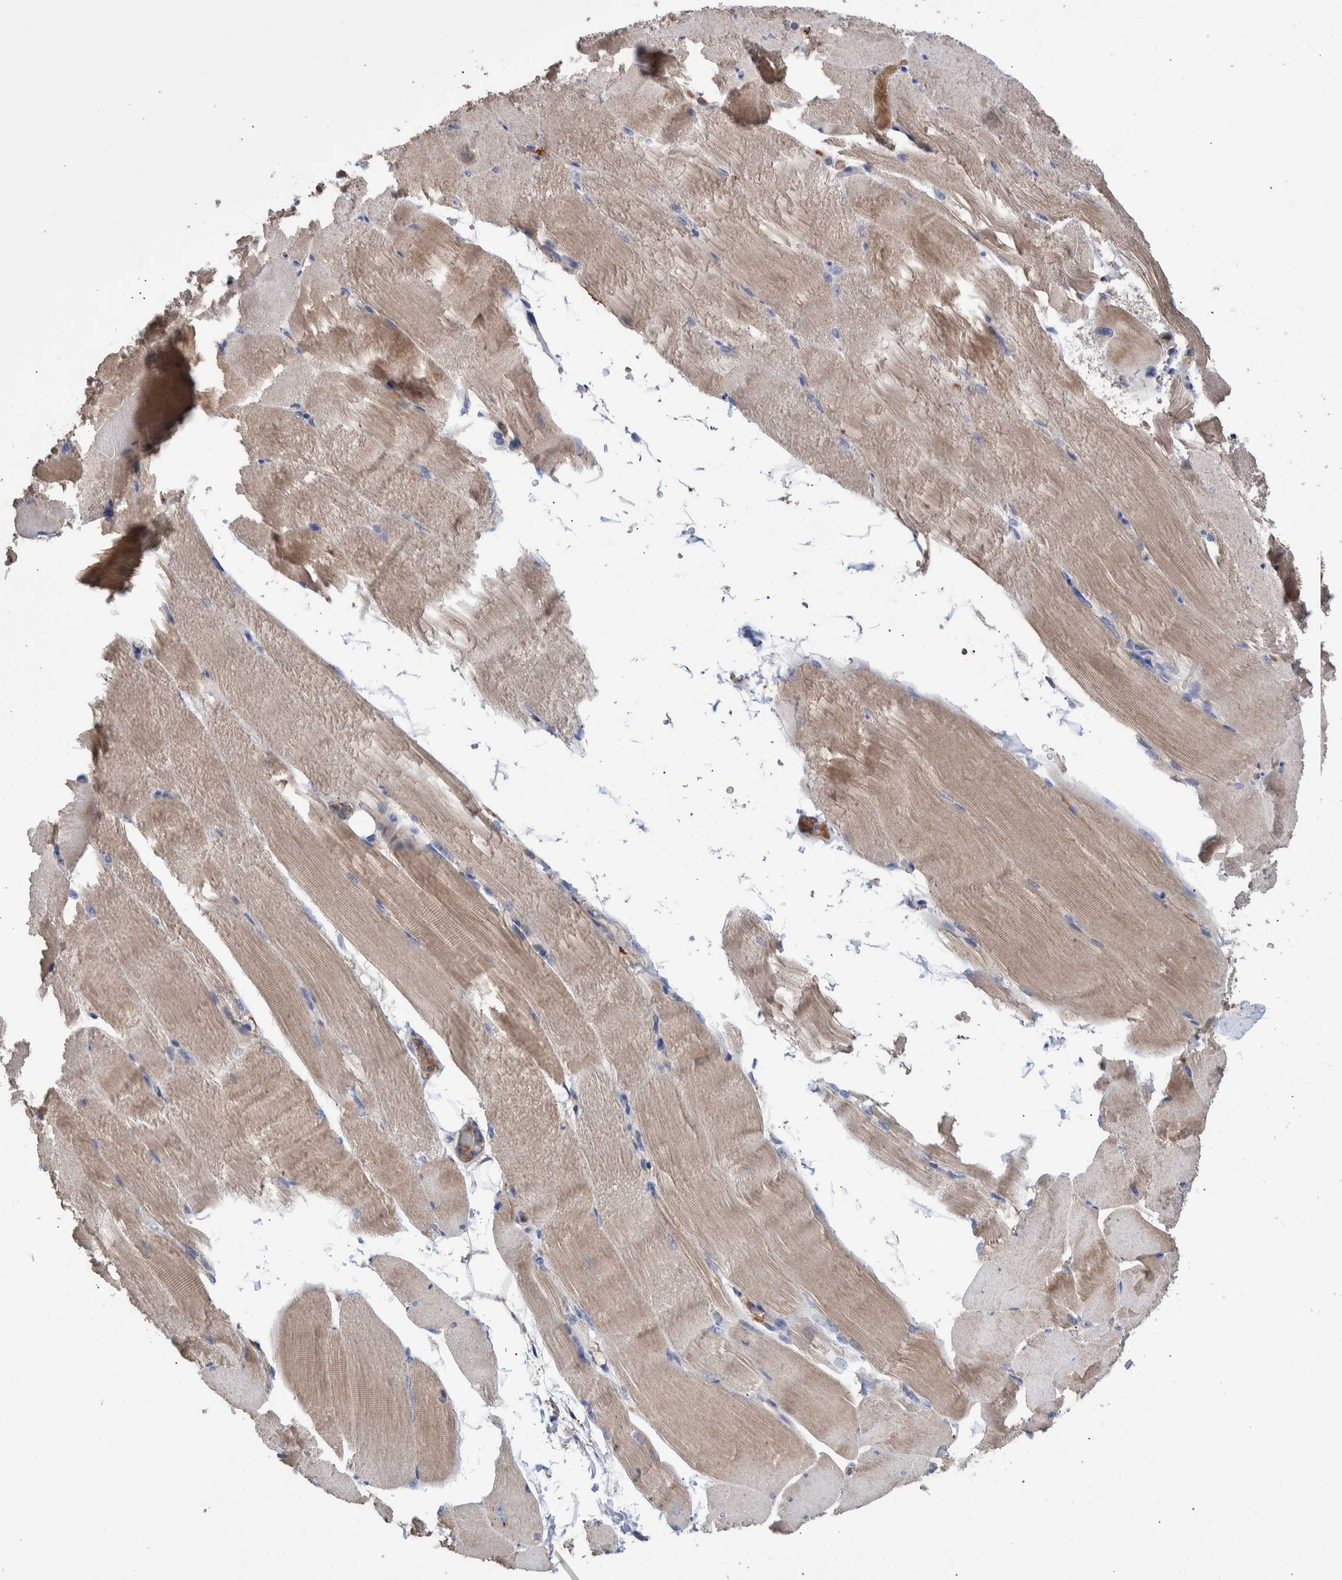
{"staining": {"intensity": "weak", "quantity": "25%-75%", "location": "cytoplasmic/membranous"}, "tissue": "skeletal muscle", "cell_type": "Myocytes", "image_type": "normal", "snomed": [{"axis": "morphology", "description": "Normal tissue, NOS"}, {"axis": "topography", "description": "Skeletal muscle"}, {"axis": "topography", "description": "Parathyroid gland"}], "caption": "Immunohistochemistry of benign skeletal muscle reveals low levels of weak cytoplasmic/membranous expression in approximately 25%-75% of myocytes.", "gene": "DLL4", "patient": {"sex": "female", "age": 37}}